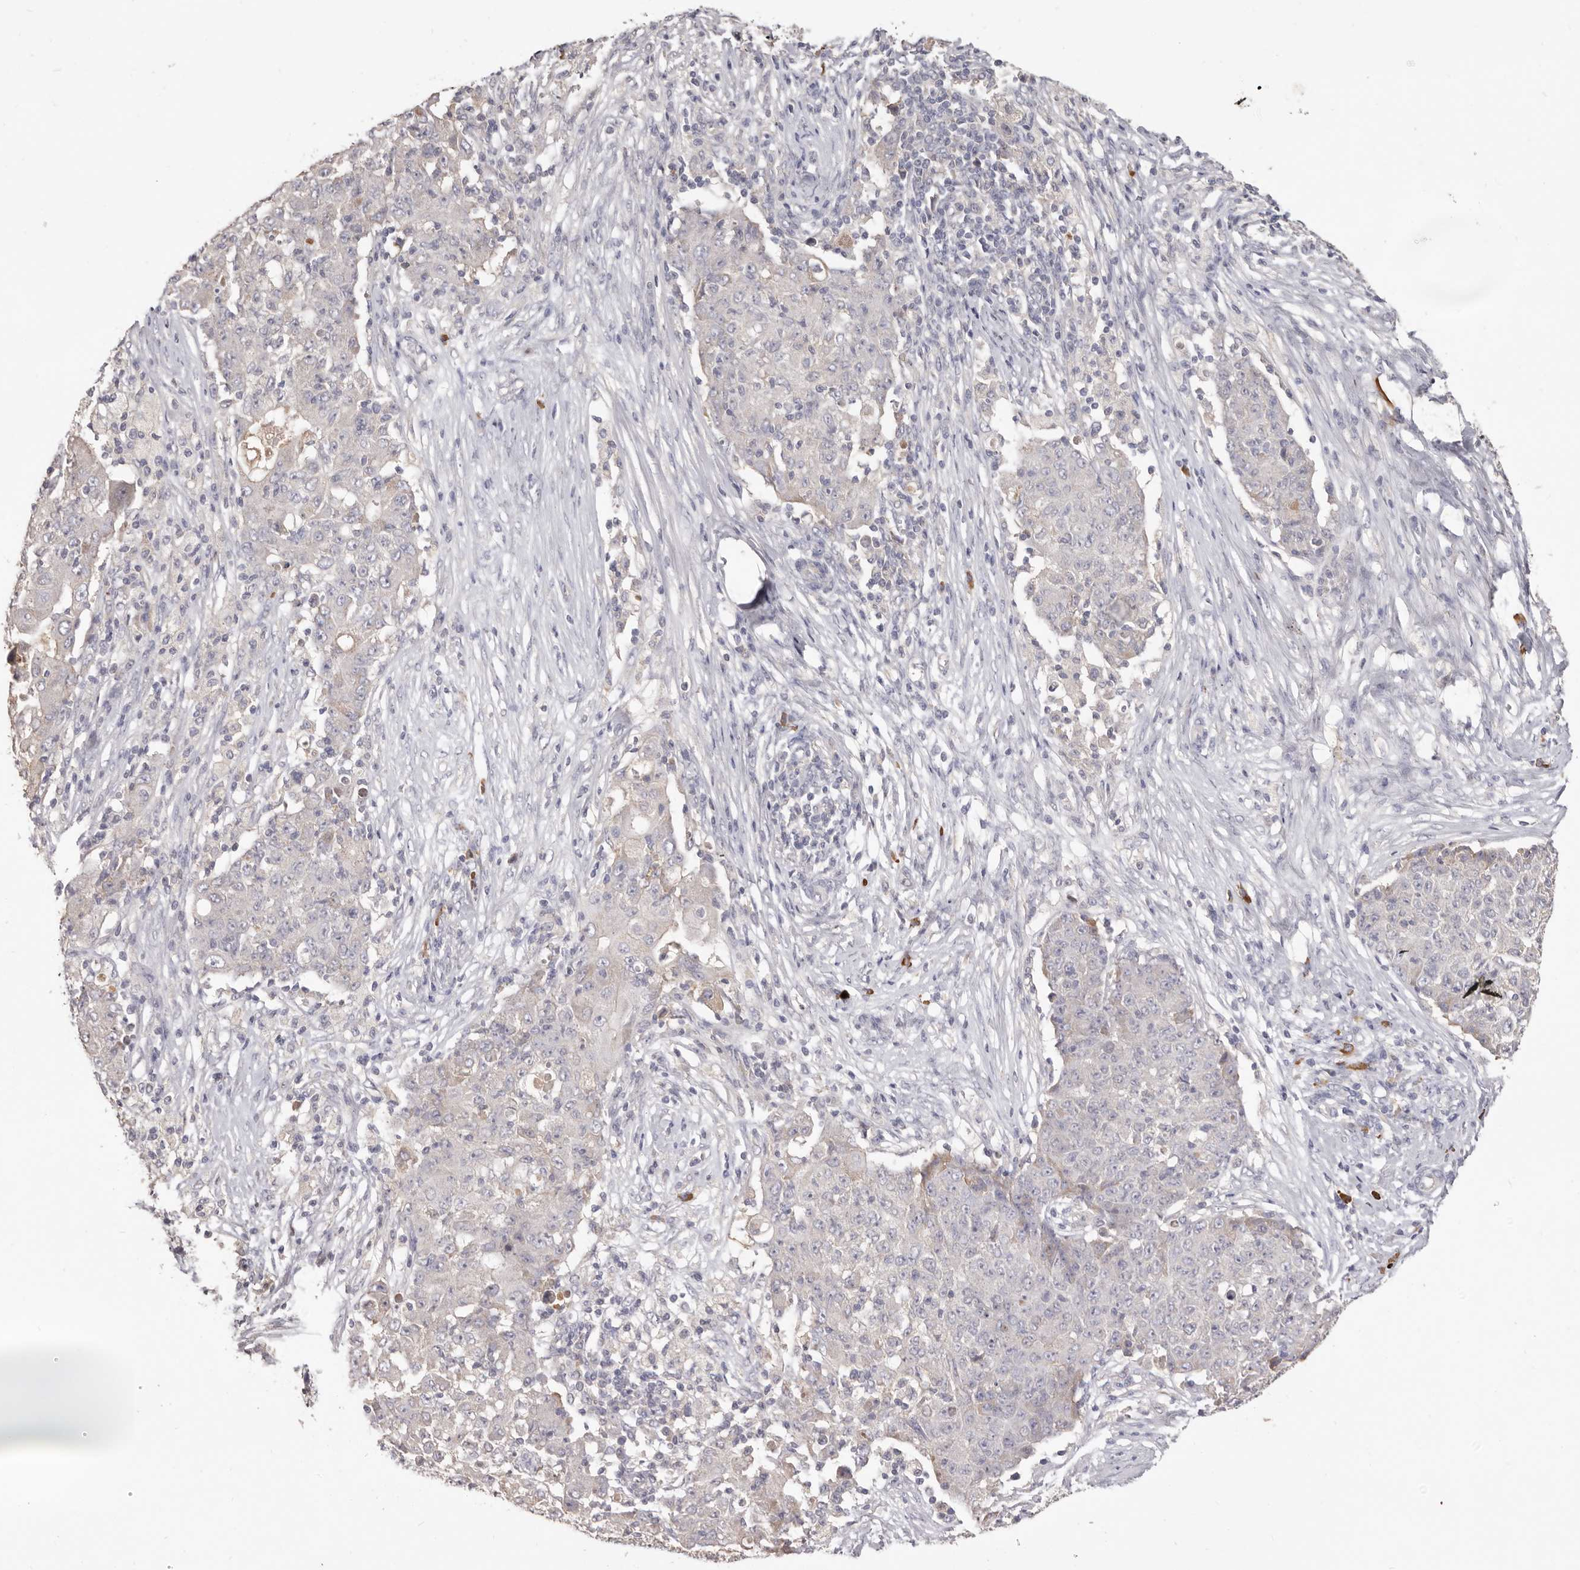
{"staining": {"intensity": "negative", "quantity": "none", "location": "none"}, "tissue": "ovarian cancer", "cell_type": "Tumor cells", "image_type": "cancer", "snomed": [{"axis": "morphology", "description": "Carcinoma, endometroid"}, {"axis": "topography", "description": "Ovary"}], "caption": "The immunohistochemistry micrograph has no significant staining in tumor cells of endometroid carcinoma (ovarian) tissue.", "gene": "HCAR2", "patient": {"sex": "female", "age": 42}}